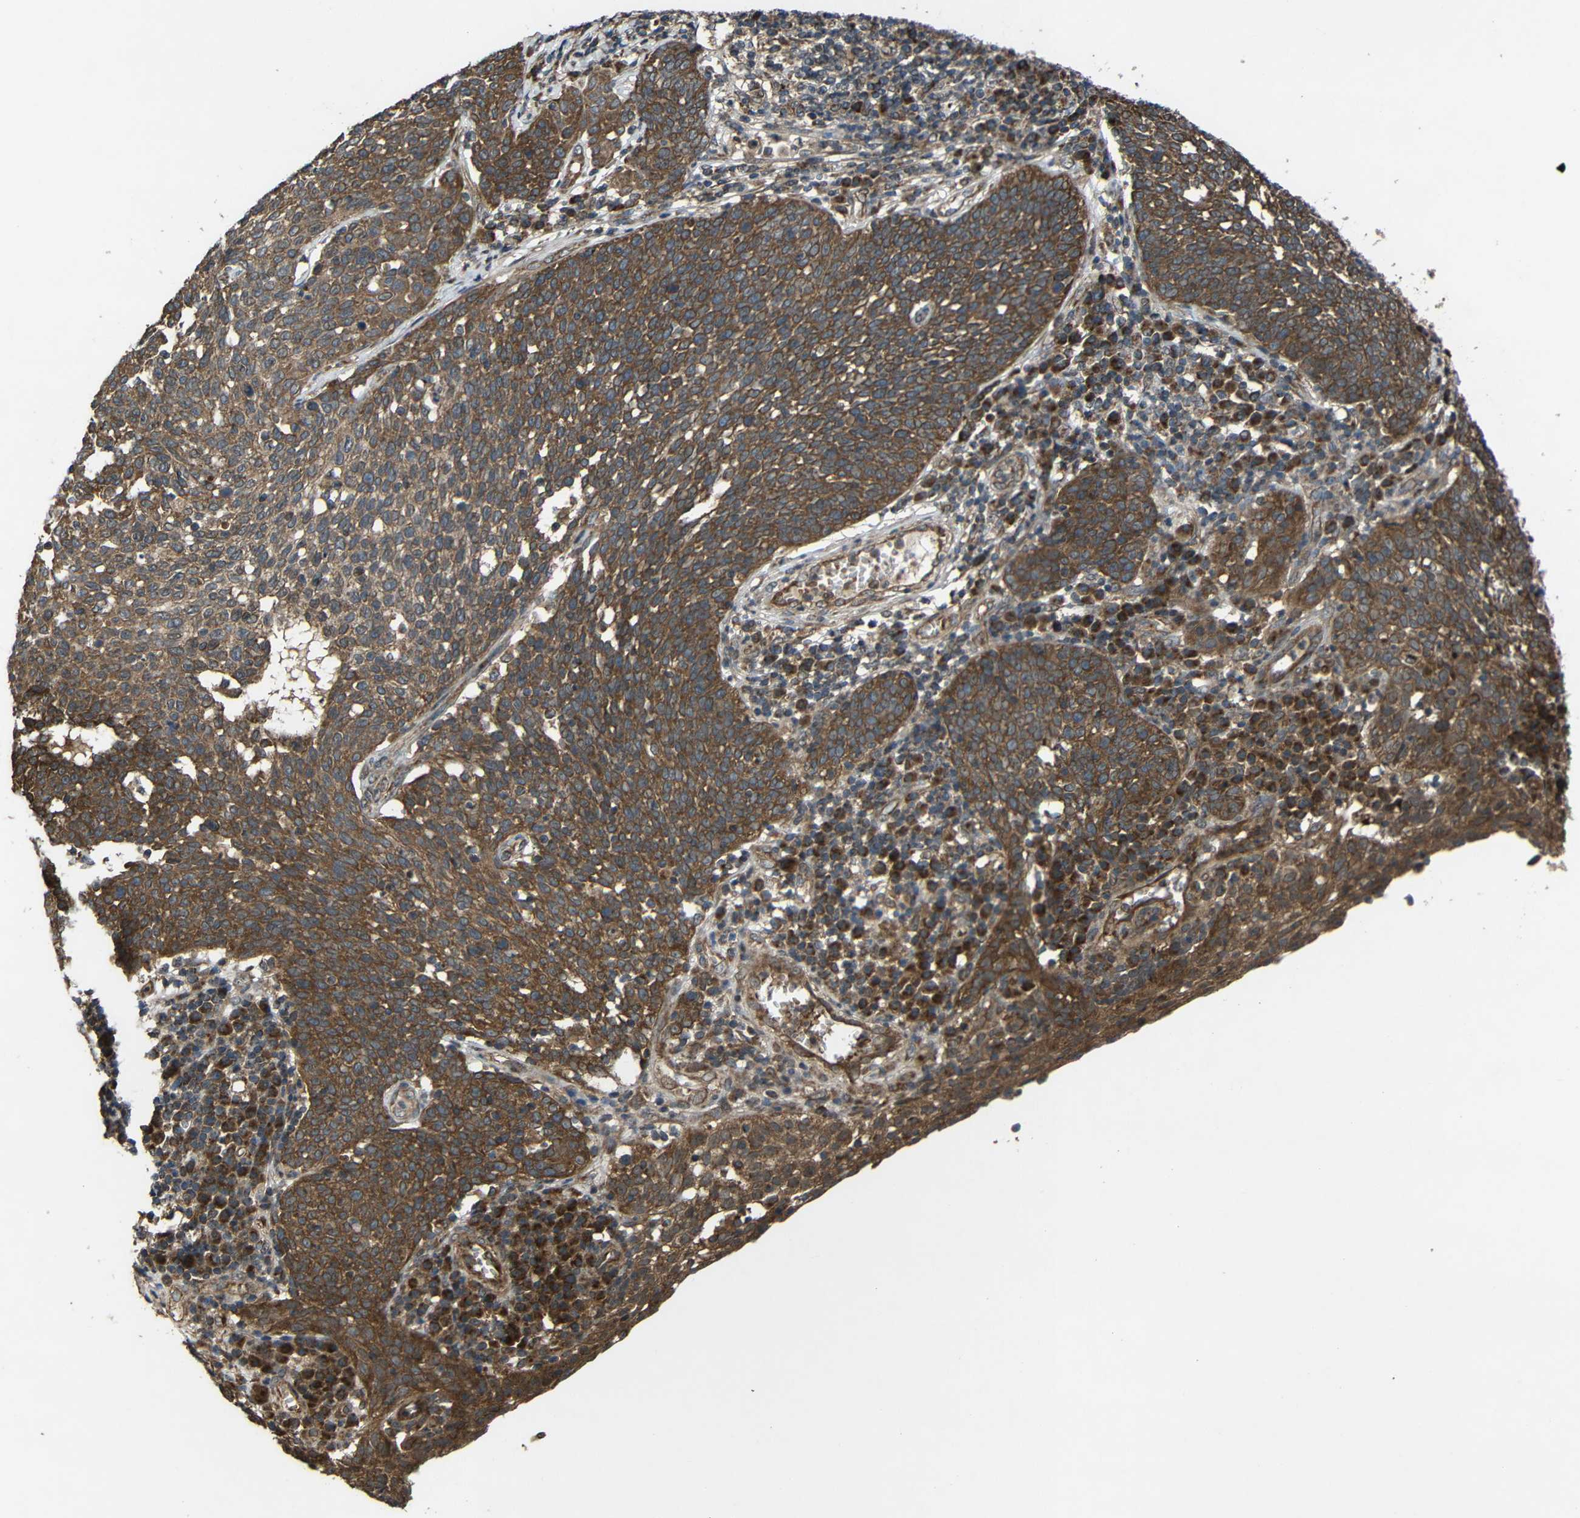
{"staining": {"intensity": "strong", "quantity": ">75%", "location": "cytoplasmic/membranous"}, "tissue": "cervical cancer", "cell_type": "Tumor cells", "image_type": "cancer", "snomed": [{"axis": "morphology", "description": "Squamous cell carcinoma, NOS"}, {"axis": "topography", "description": "Cervix"}], "caption": "This is an image of IHC staining of cervical cancer, which shows strong staining in the cytoplasmic/membranous of tumor cells.", "gene": "C1GALT1", "patient": {"sex": "female", "age": 34}}